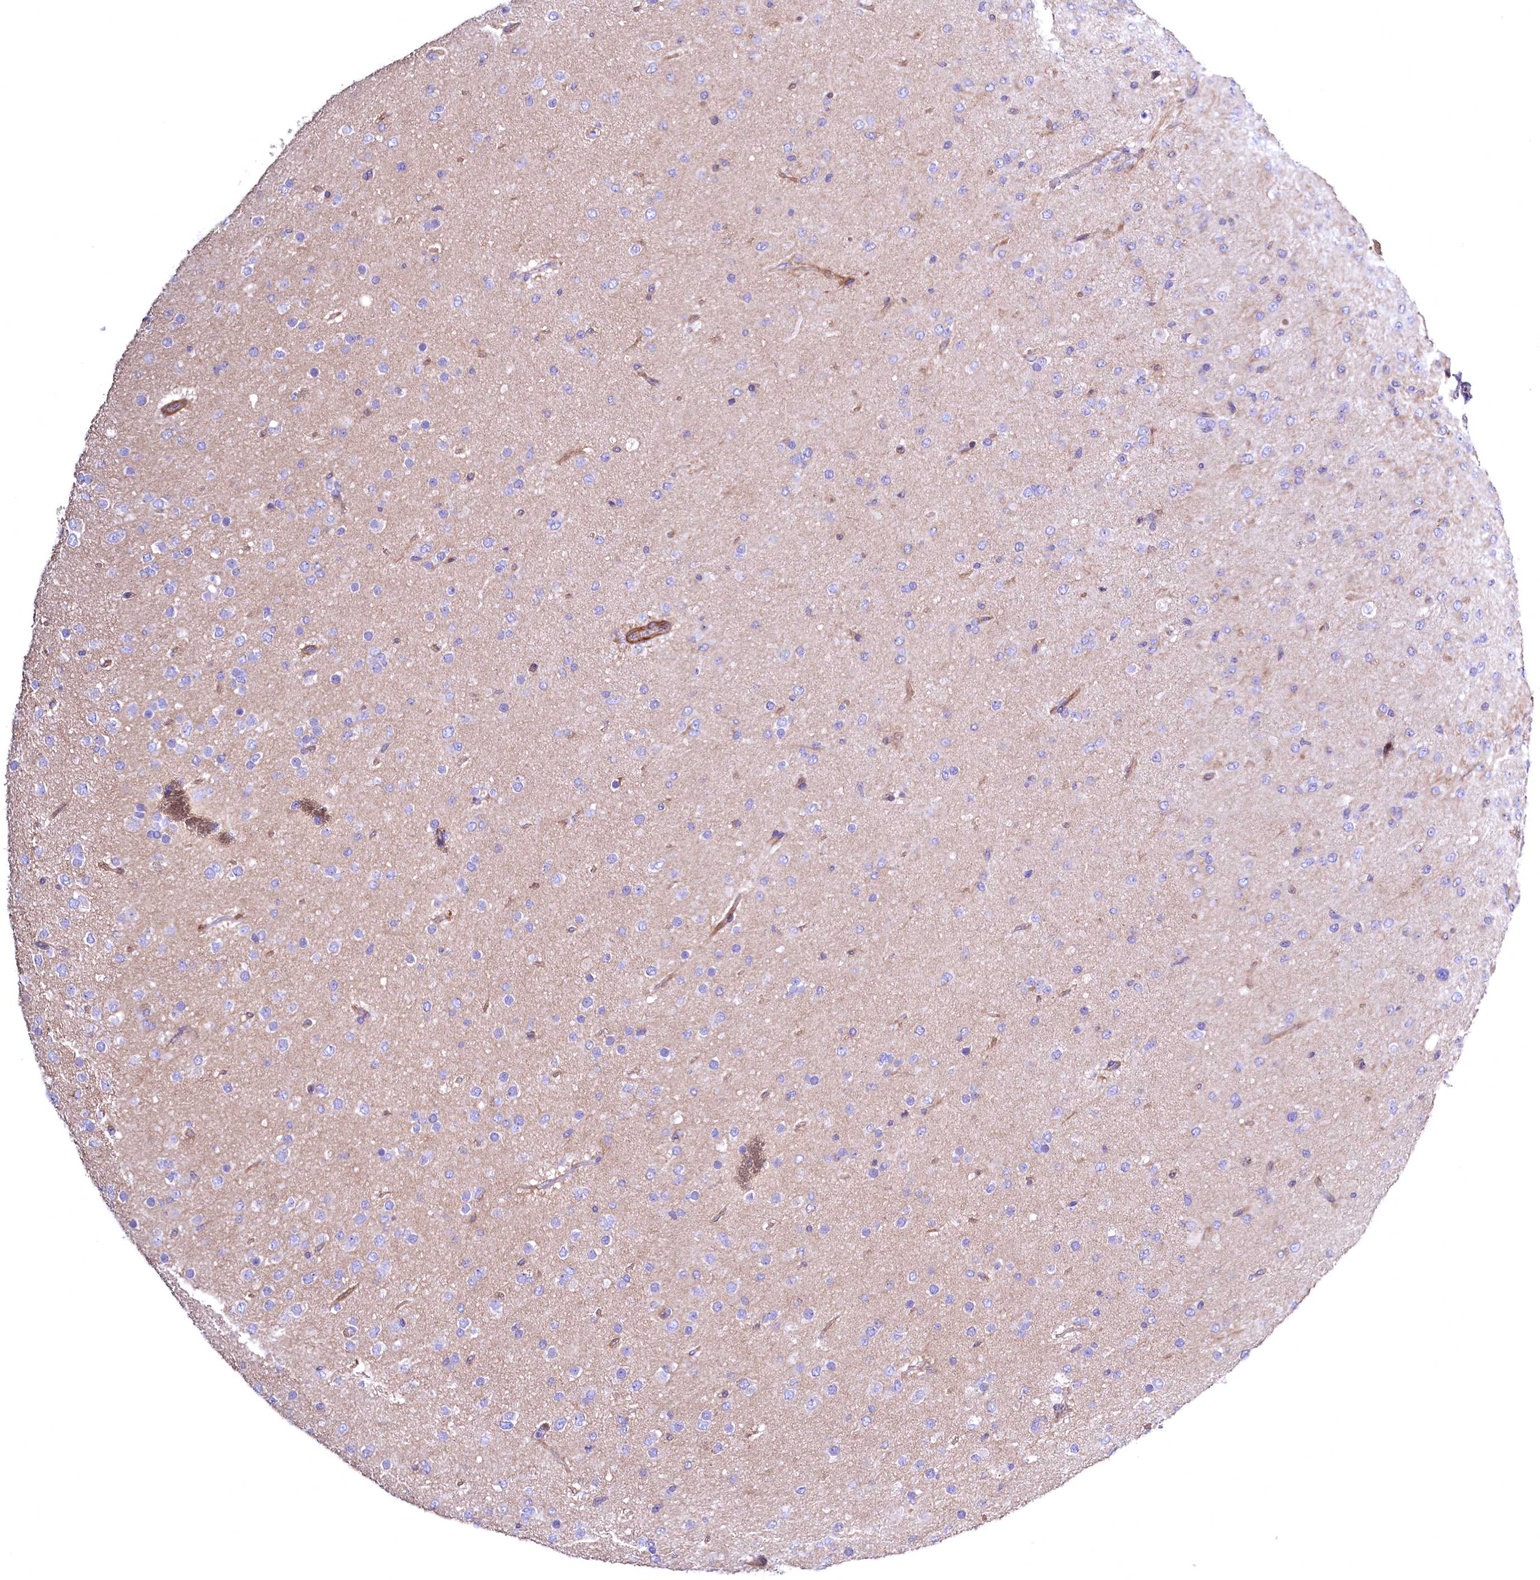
{"staining": {"intensity": "negative", "quantity": "none", "location": "none"}, "tissue": "glioma", "cell_type": "Tumor cells", "image_type": "cancer", "snomed": [{"axis": "morphology", "description": "Glioma, malignant, Low grade"}, {"axis": "topography", "description": "Brain"}], "caption": "A histopathology image of human glioma is negative for staining in tumor cells.", "gene": "WNT8A", "patient": {"sex": "male", "age": 65}}